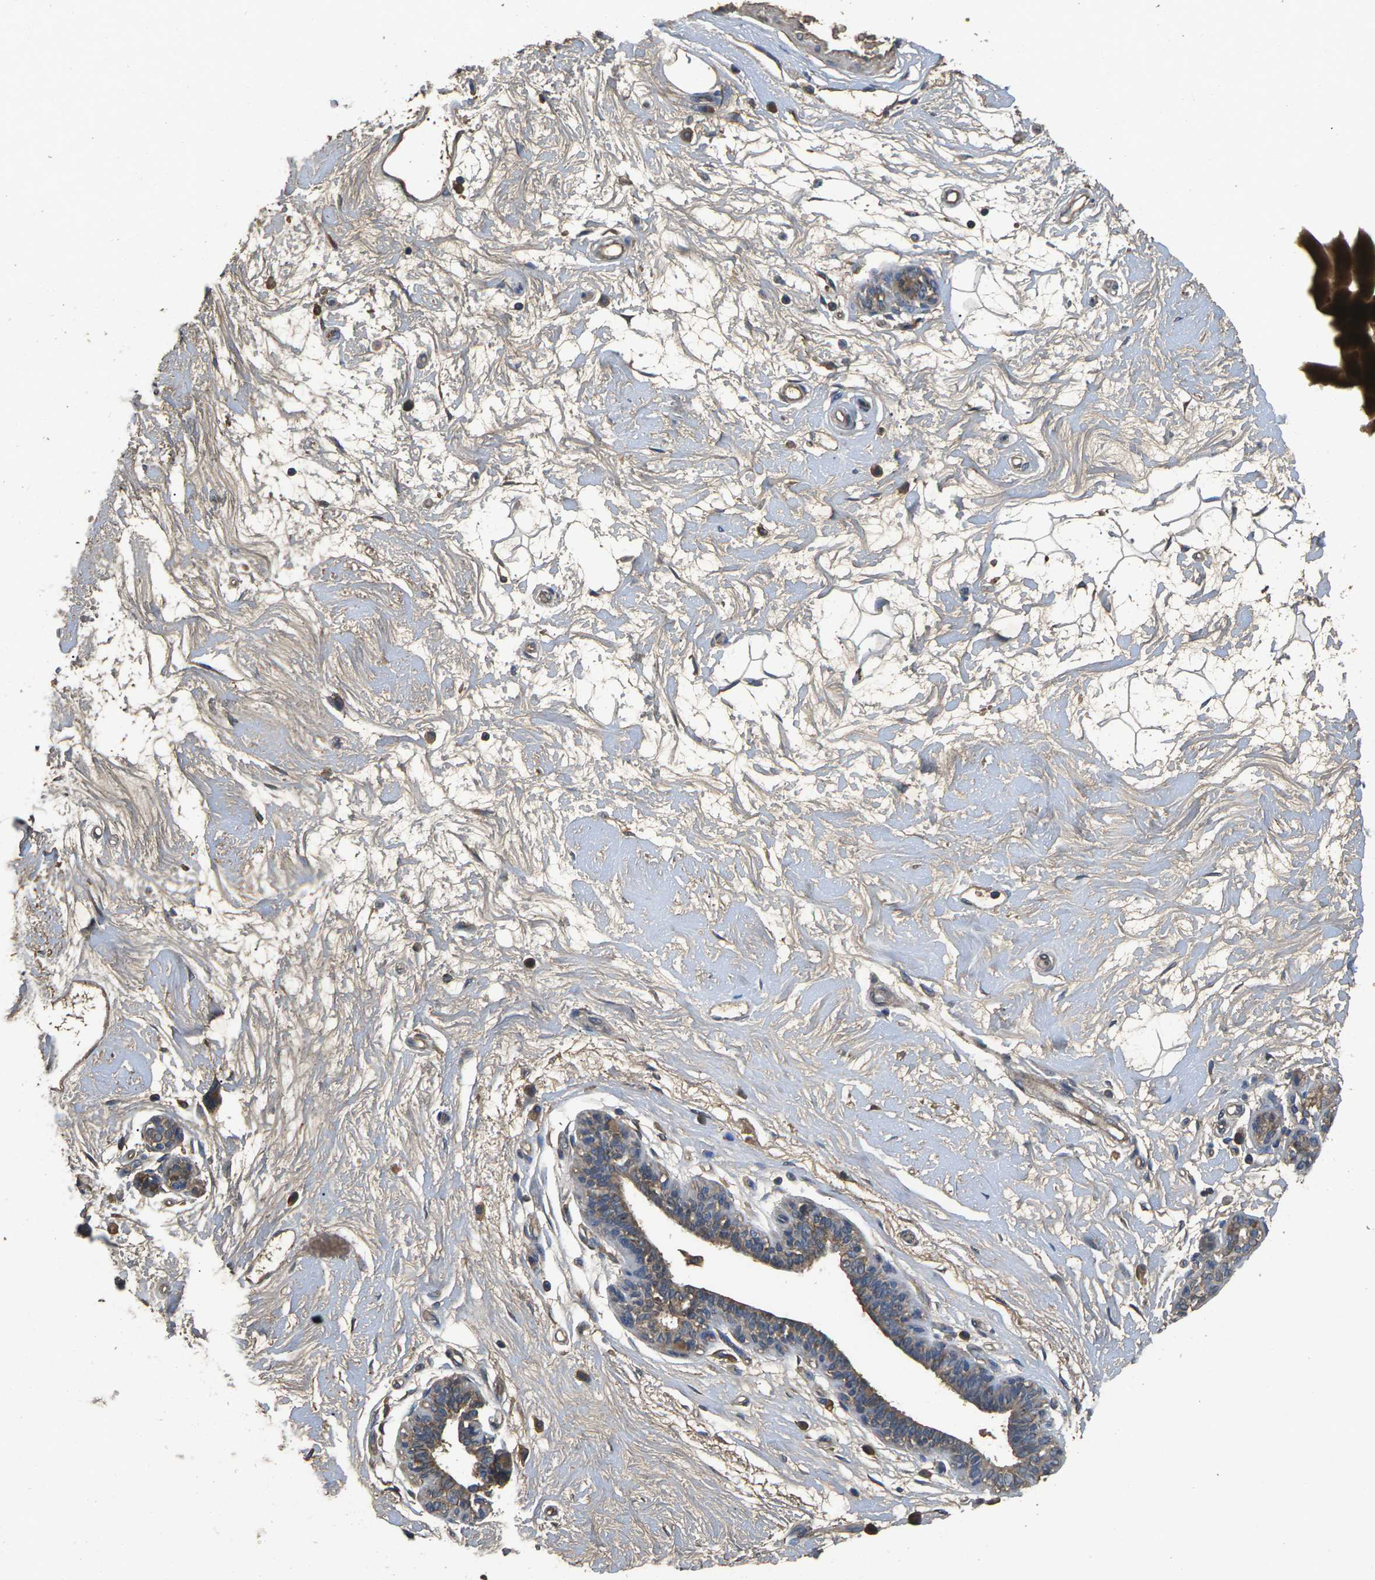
{"staining": {"intensity": "moderate", "quantity": "25%-75%", "location": "cytoplasmic/membranous"}, "tissue": "breast", "cell_type": "Adipocytes", "image_type": "normal", "snomed": [{"axis": "morphology", "description": "Normal tissue, NOS"}, {"axis": "morphology", "description": "Lobular carcinoma"}, {"axis": "topography", "description": "Breast"}], "caption": "Immunohistochemical staining of normal breast demonstrates medium levels of moderate cytoplasmic/membranous expression in approximately 25%-75% of adipocytes.", "gene": "B4GAT1", "patient": {"sex": "female", "age": 59}}